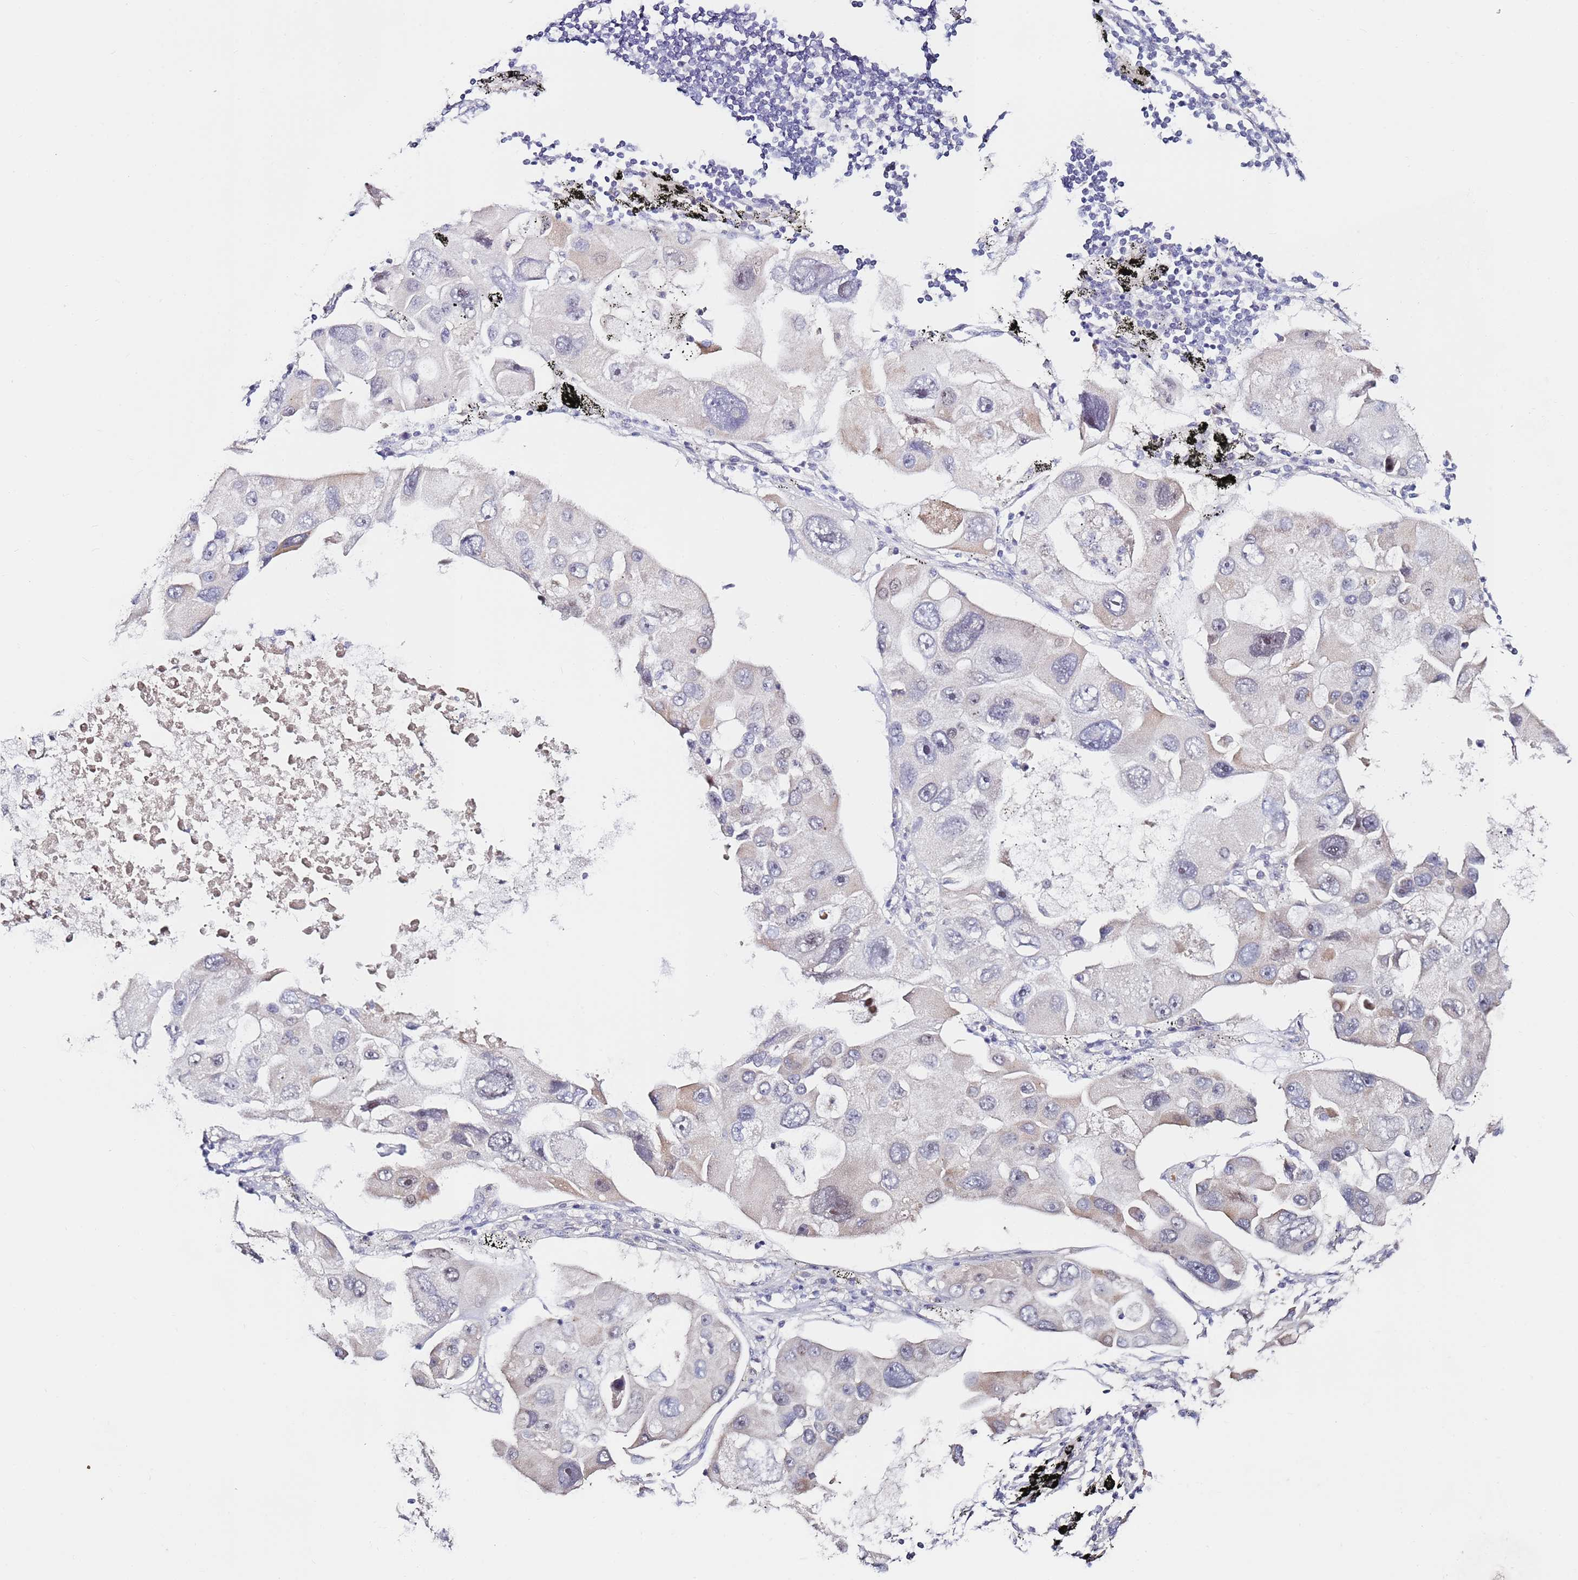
{"staining": {"intensity": "negative", "quantity": "none", "location": "none"}, "tissue": "lung cancer", "cell_type": "Tumor cells", "image_type": "cancer", "snomed": [{"axis": "morphology", "description": "Adenocarcinoma, NOS"}, {"axis": "topography", "description": "Lung"}], "caption": "Protein analysis of lung cancer displays no significant expression in tumor cells.", "gene": "RARS2", "patient": {"sex": "female", "age": 54}}